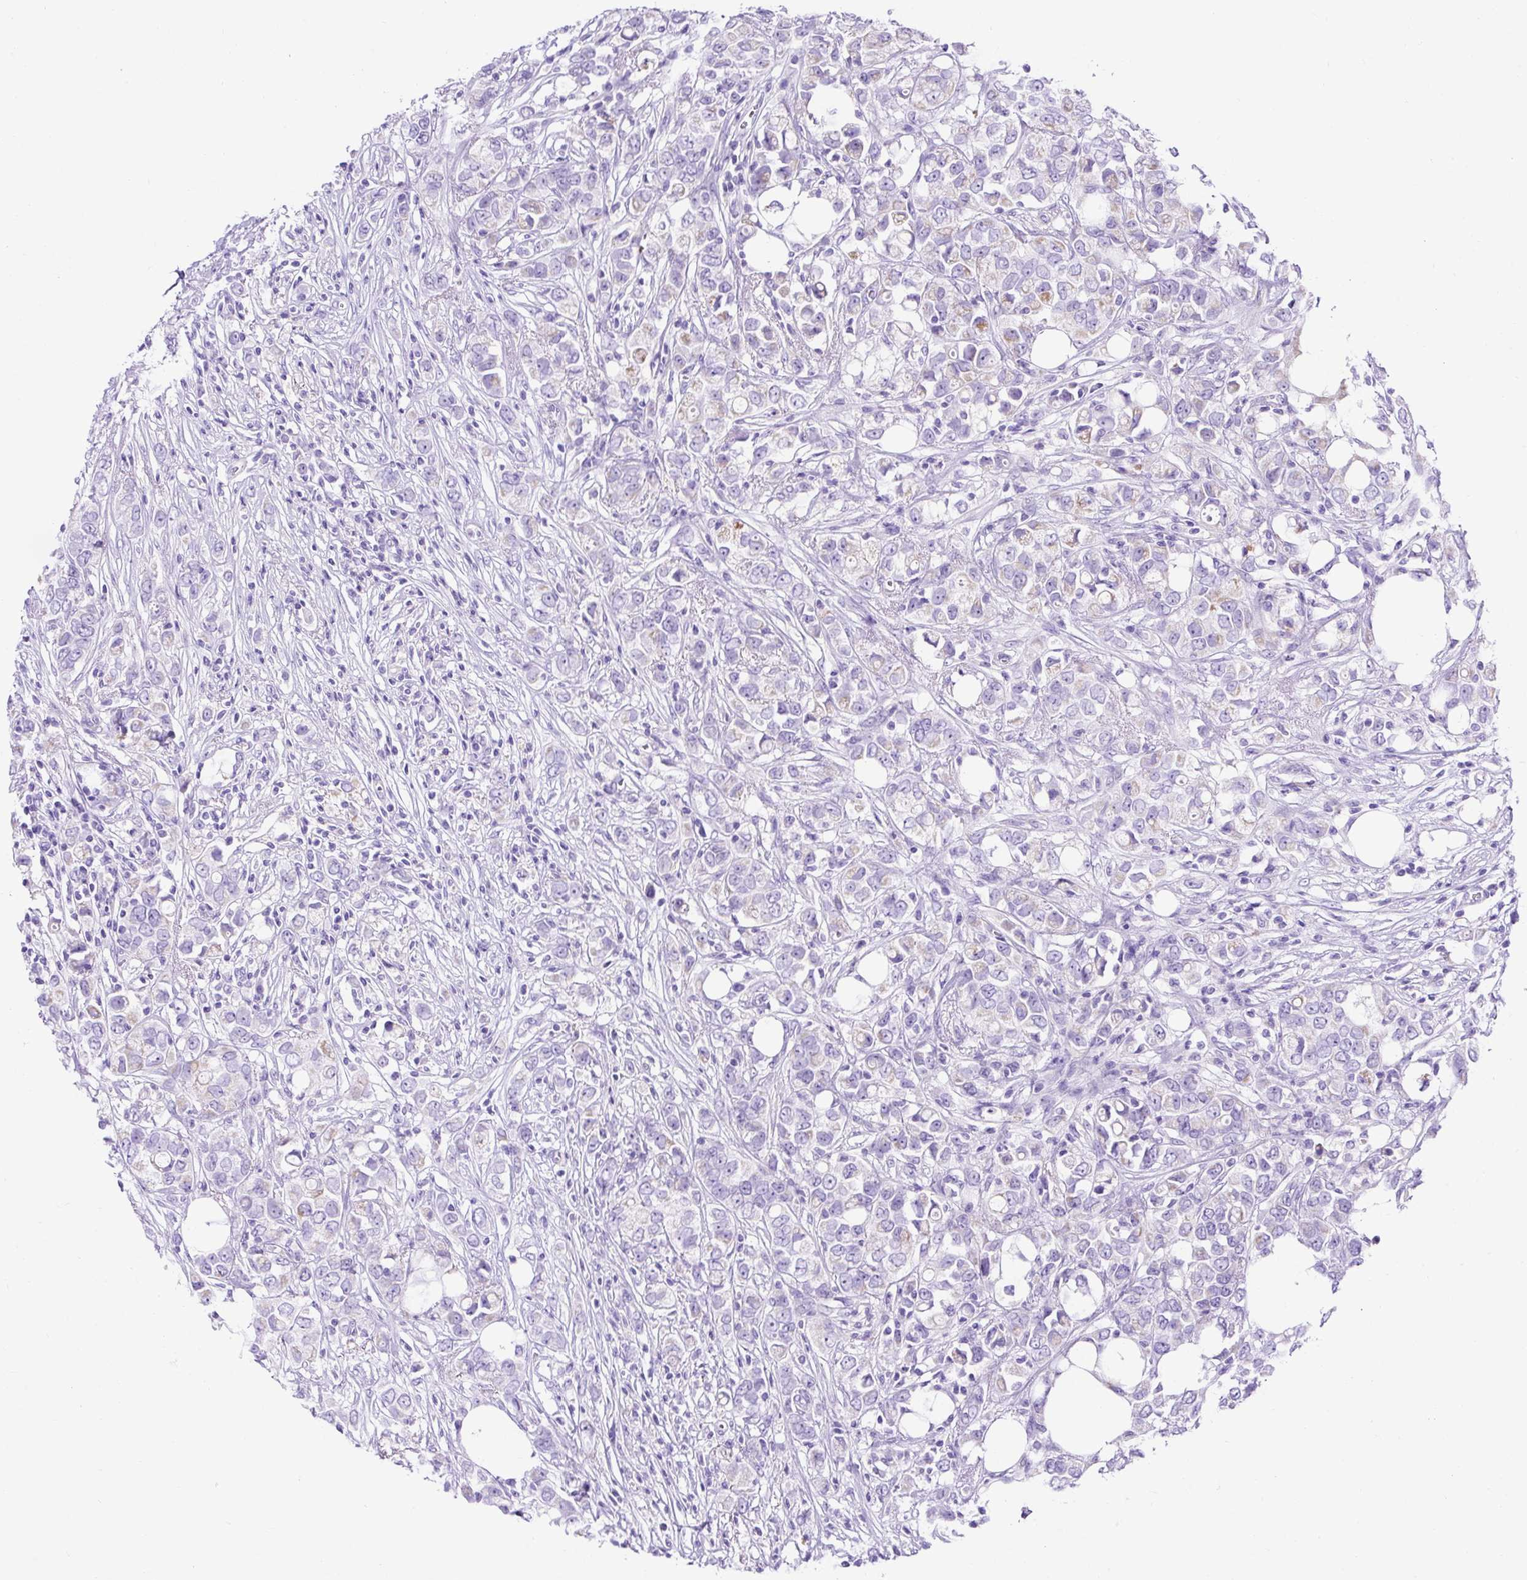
{"staining": {"intensity": "negative", "quantity": "none", "location": "none"}, "tissue": "breast cancer", "cell_type": "Tumor cells", "image_type": "cancer", "snomed": [{"axis": "morphology", "description": "Lobular carcinoma"}, {"axis": "topography", "description": "Breast"}], "caption": "The photomicrograph displays no staining of tumor cells in breast cancer.", "gene": "KRT12", "patient": {"sex": "female", "age": 91}}